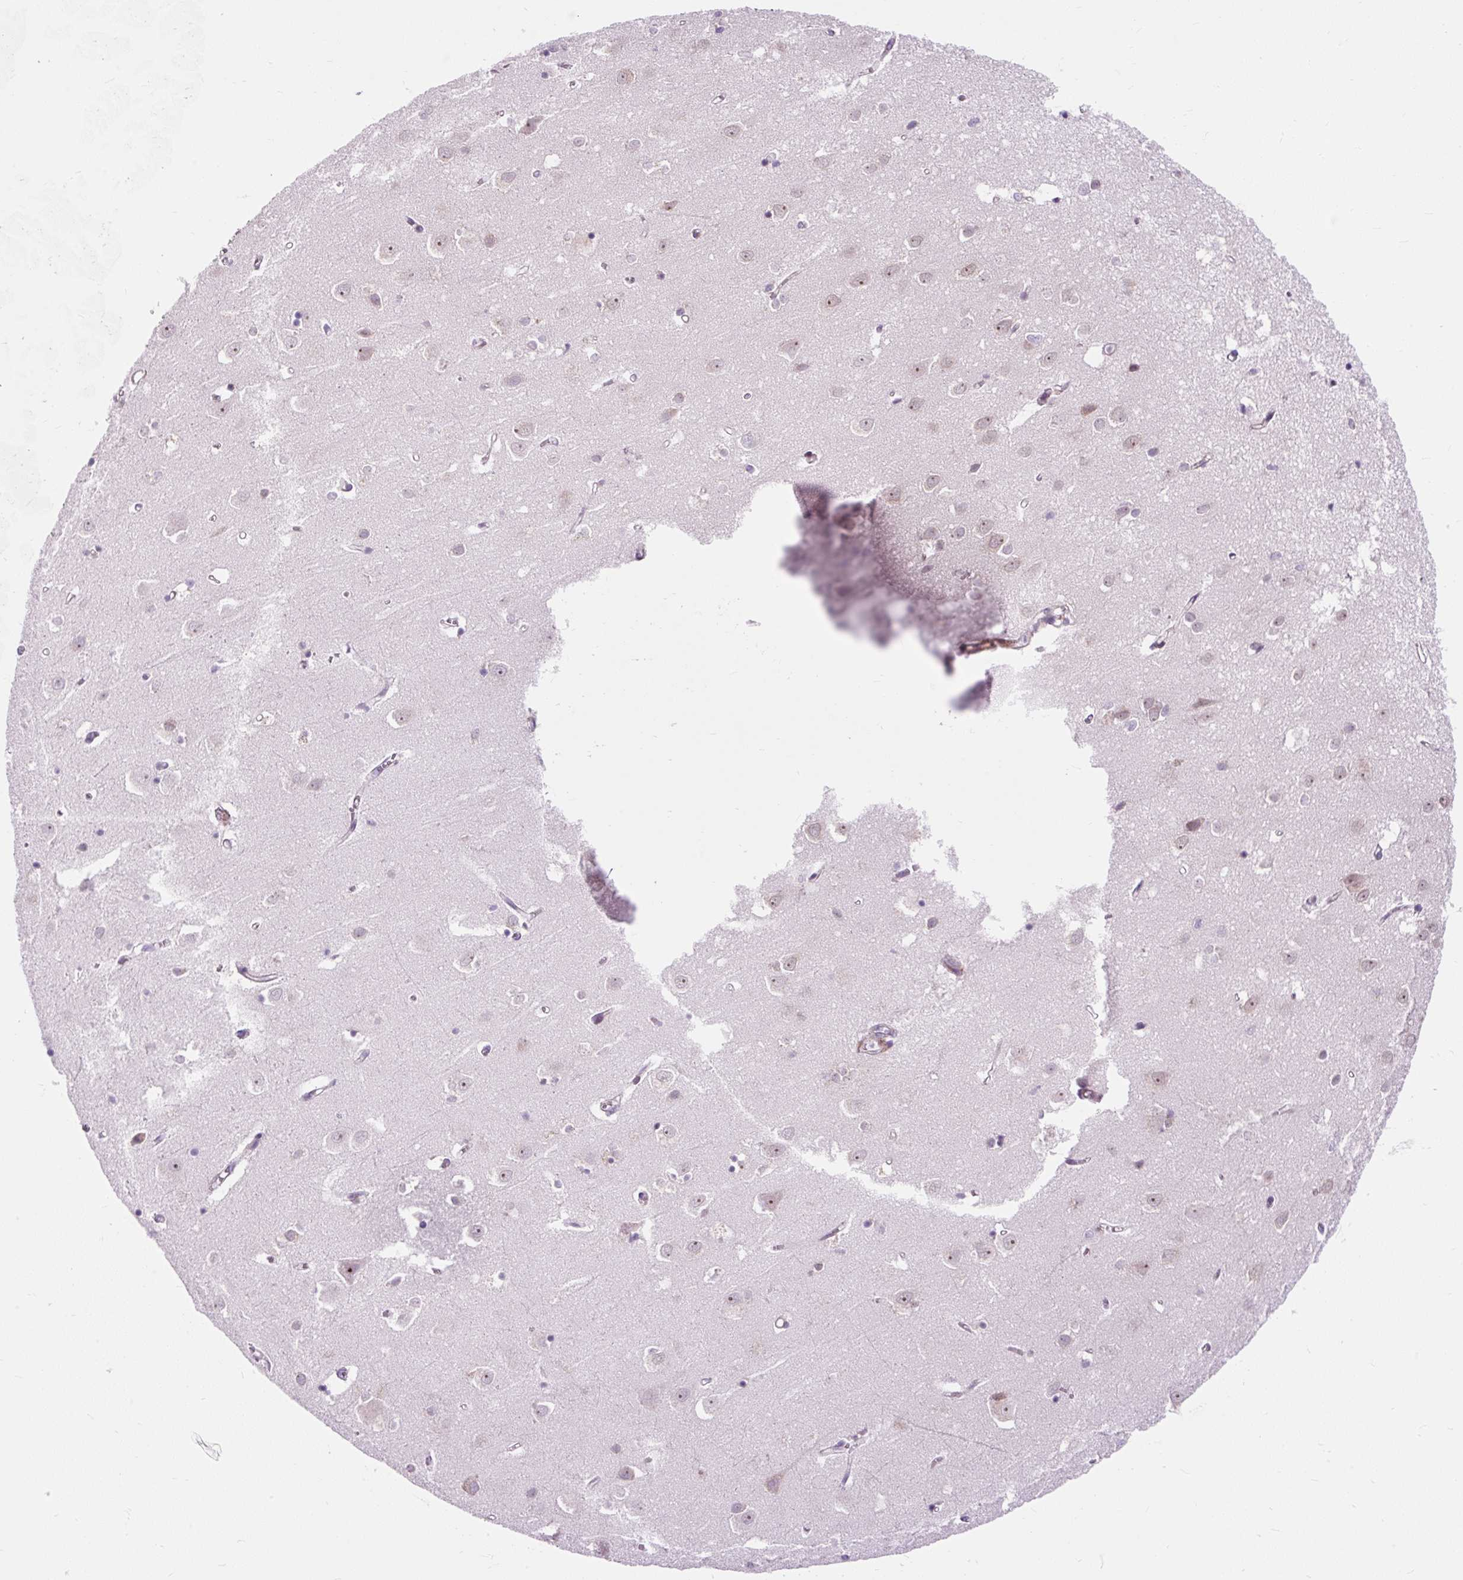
{"staining": {"intensity": "weak", "quantity": ">75%", "location": "cytoplasmic/membranous"}, "tissue": "cerebral cortex", "cell_type": "Endothelial cells", "image_type": "normal", "snomed": [{"axis": "morphology", "description": "Normal tissue, NOS"}, {"axis": "topography", "description": "Cerebral cortex"}], "caption": "About >75% of endothelial cells in unremarkable human cerebral cortex demonstrate weak cytoplasmic/membranous protein staining as visualized by brown immunohistochemical staining.", "gene": "CISD3", "patient": {"sex": "male", "age": 70}}